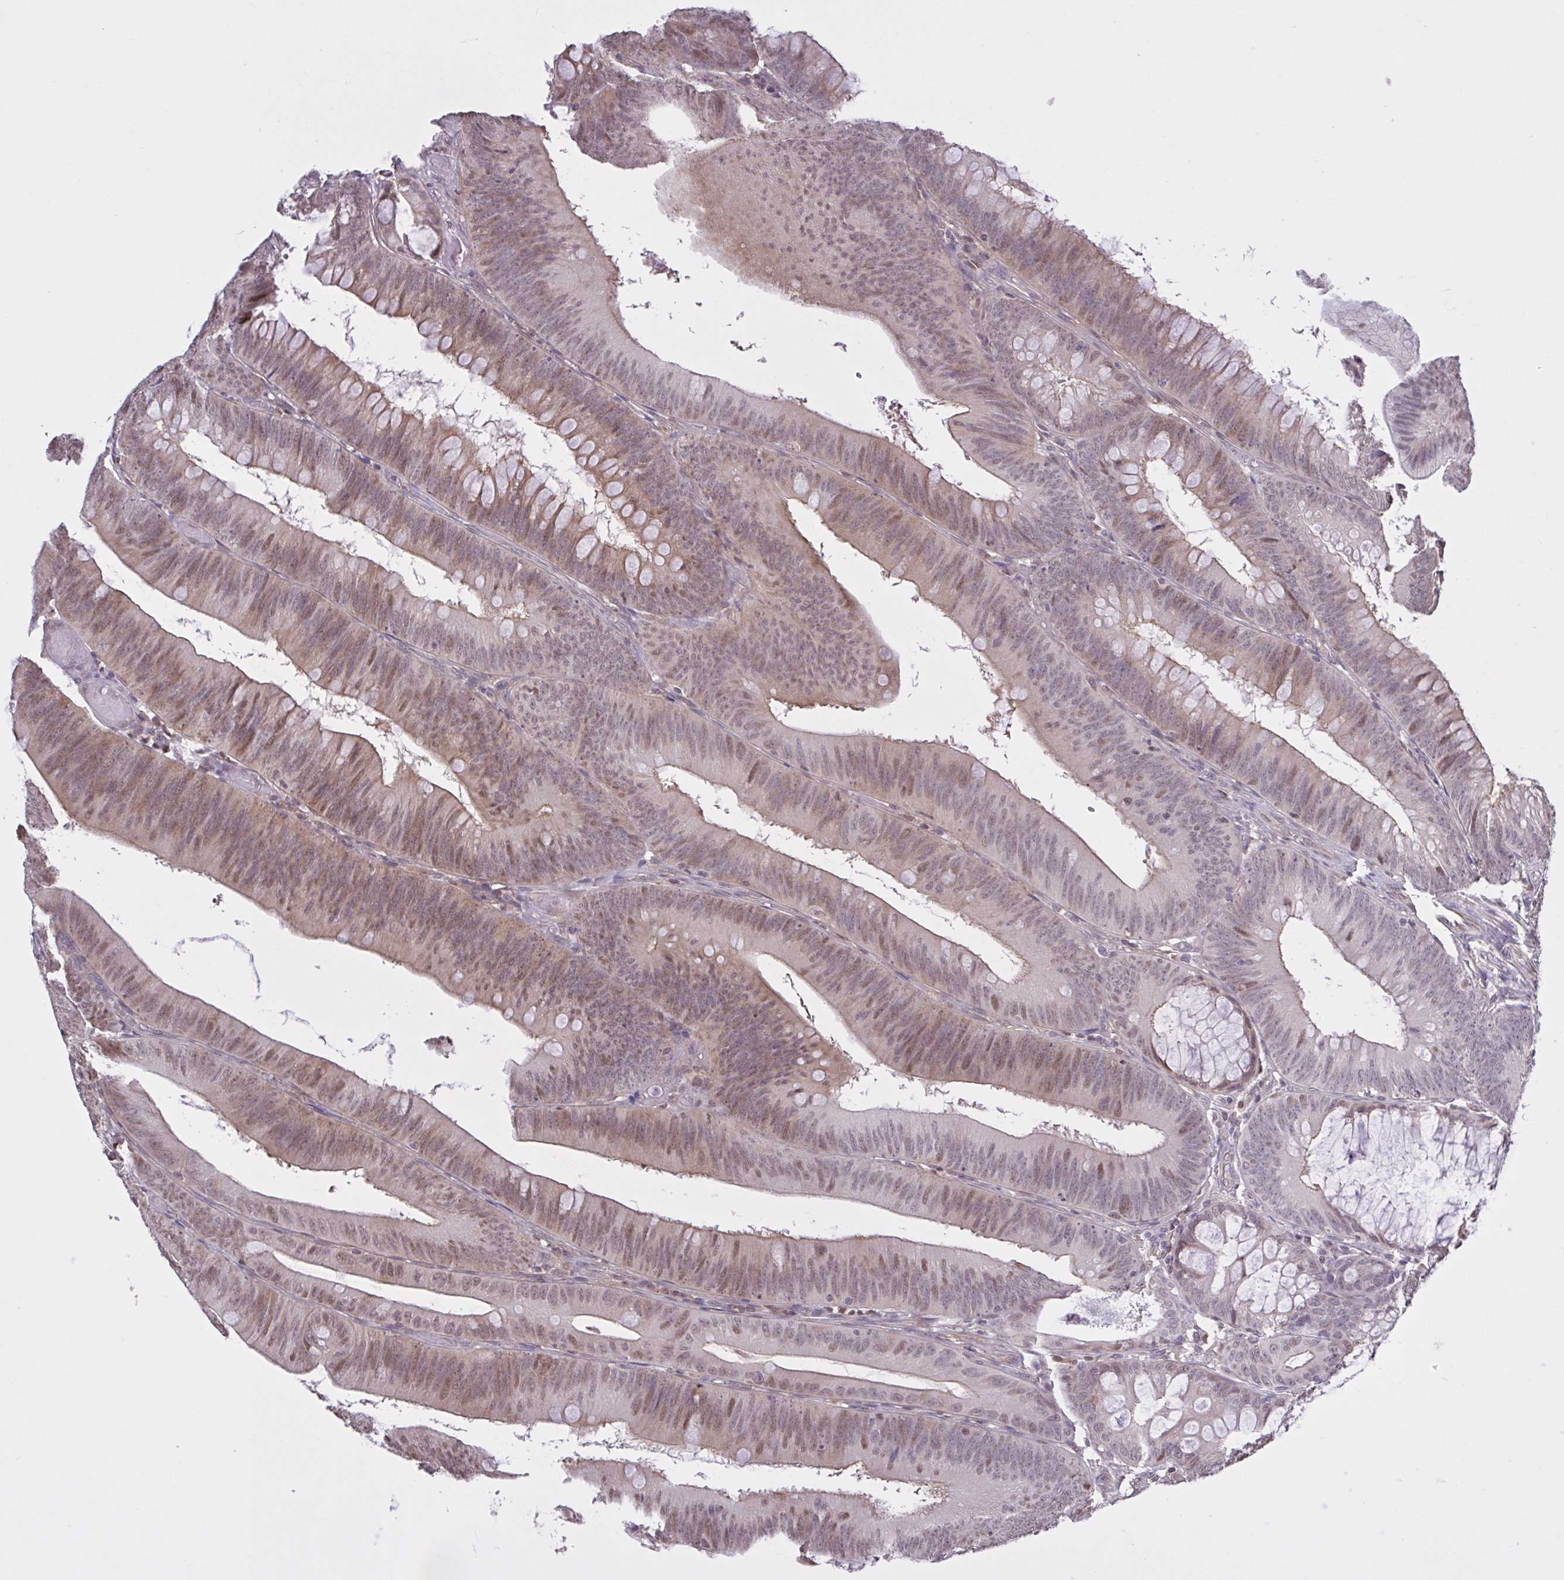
{"staining": {"intensity": "moderate", "quantity": "25%-75%", "location": "cytoplasmic/membranous,nuclear"}, "tissue": "colorectal cancer", "cell_type": "Tumor cells", "image_type": "cancer", "snomed": [{"axis": "morphology", "description": "Adenocarcinoma, NOS"}, {"axis": "topography", "description": "Colon"}], "caption": "A brown stain highlights moderate cytoplasmic/membranous and nuclear positivity of a protein in colorectal adenocarcinoma tumor cells.", "gene": "MRGPRX2", "patient": {"sex": "male", "age": 84}}